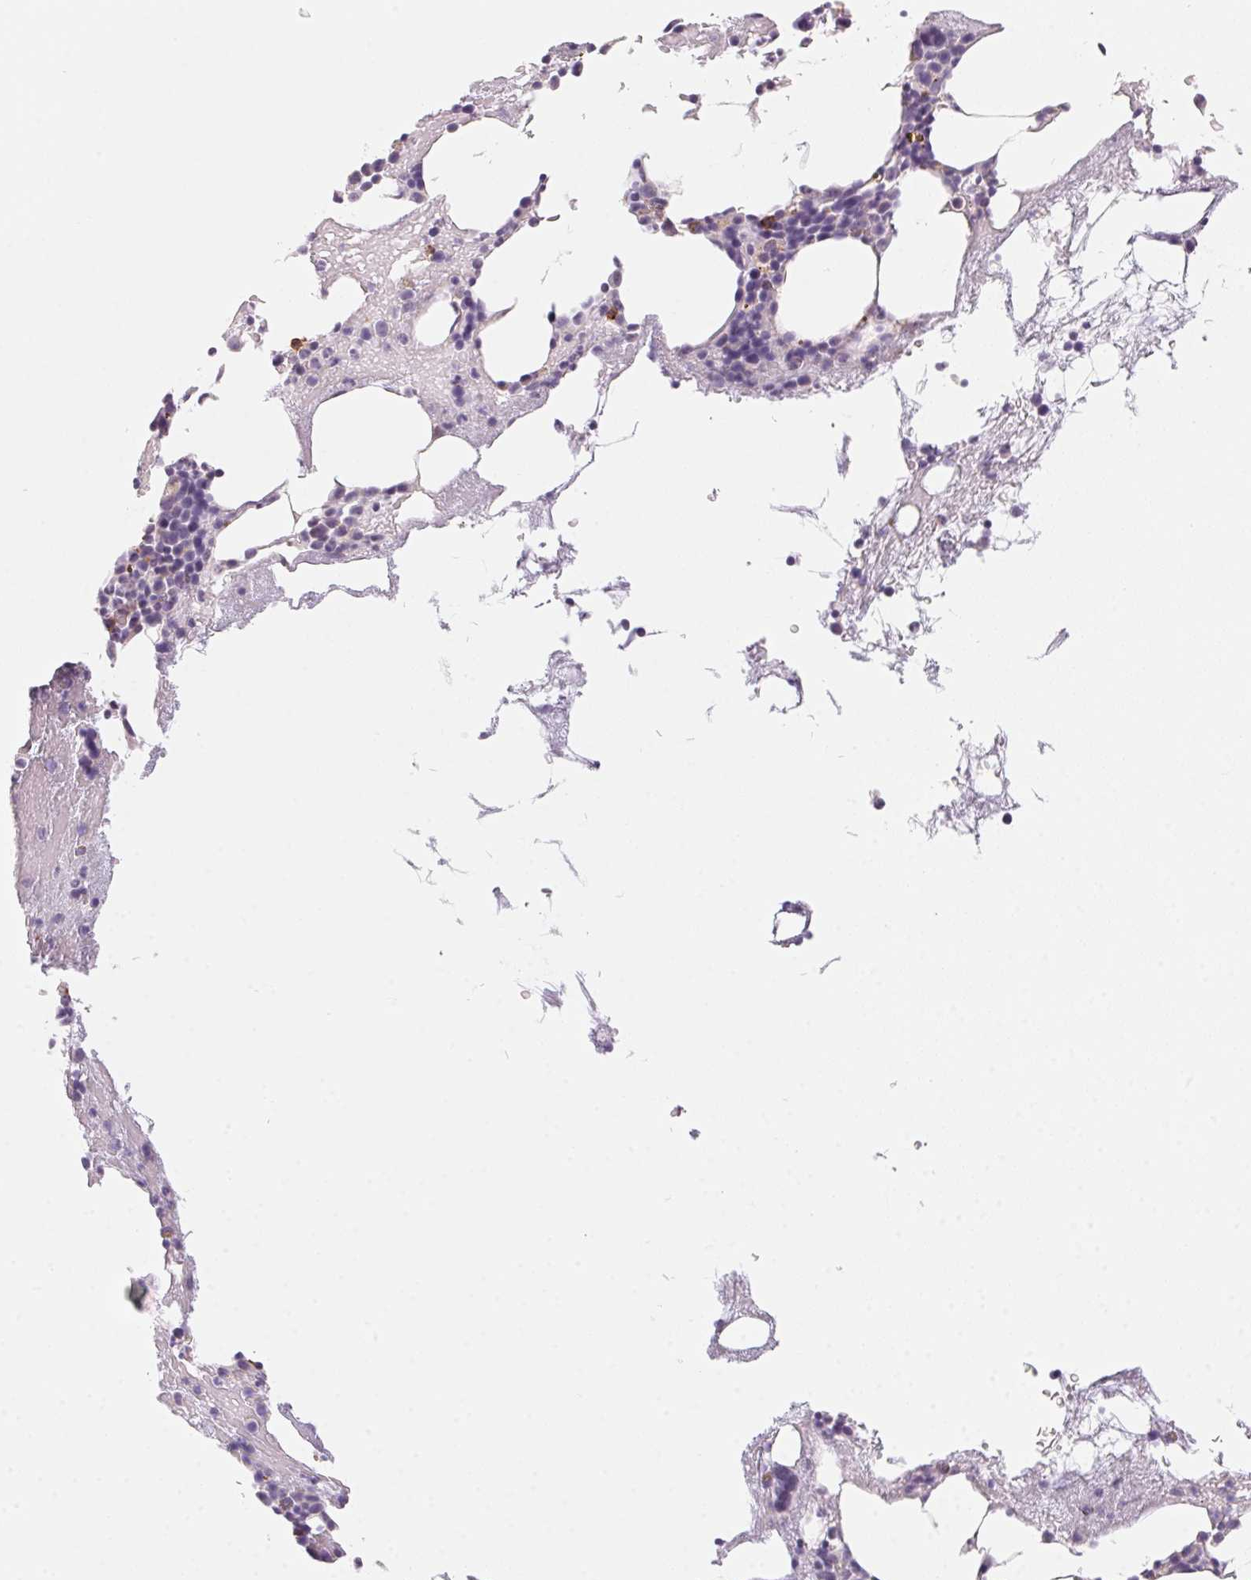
{"staining": {"intensity": "negative", "quantity": "none", "location": "none"}, "tissue": "bone marrow", "cell_type": "Hematopoietic cells", "image_type": "normal", "snomed": [{"axis": "morphology", "description": "Normal tissue, NOS"}, {"axis": "topography", "description": "Bone marrow"}], "caption": "This is a micrograph of immunohistochemistry staining of unremarkable bone marrow, which shows no expression in hematopoietic cells.", "gene": "PRPH", "patient": {"sex": "female", "age": 62}}